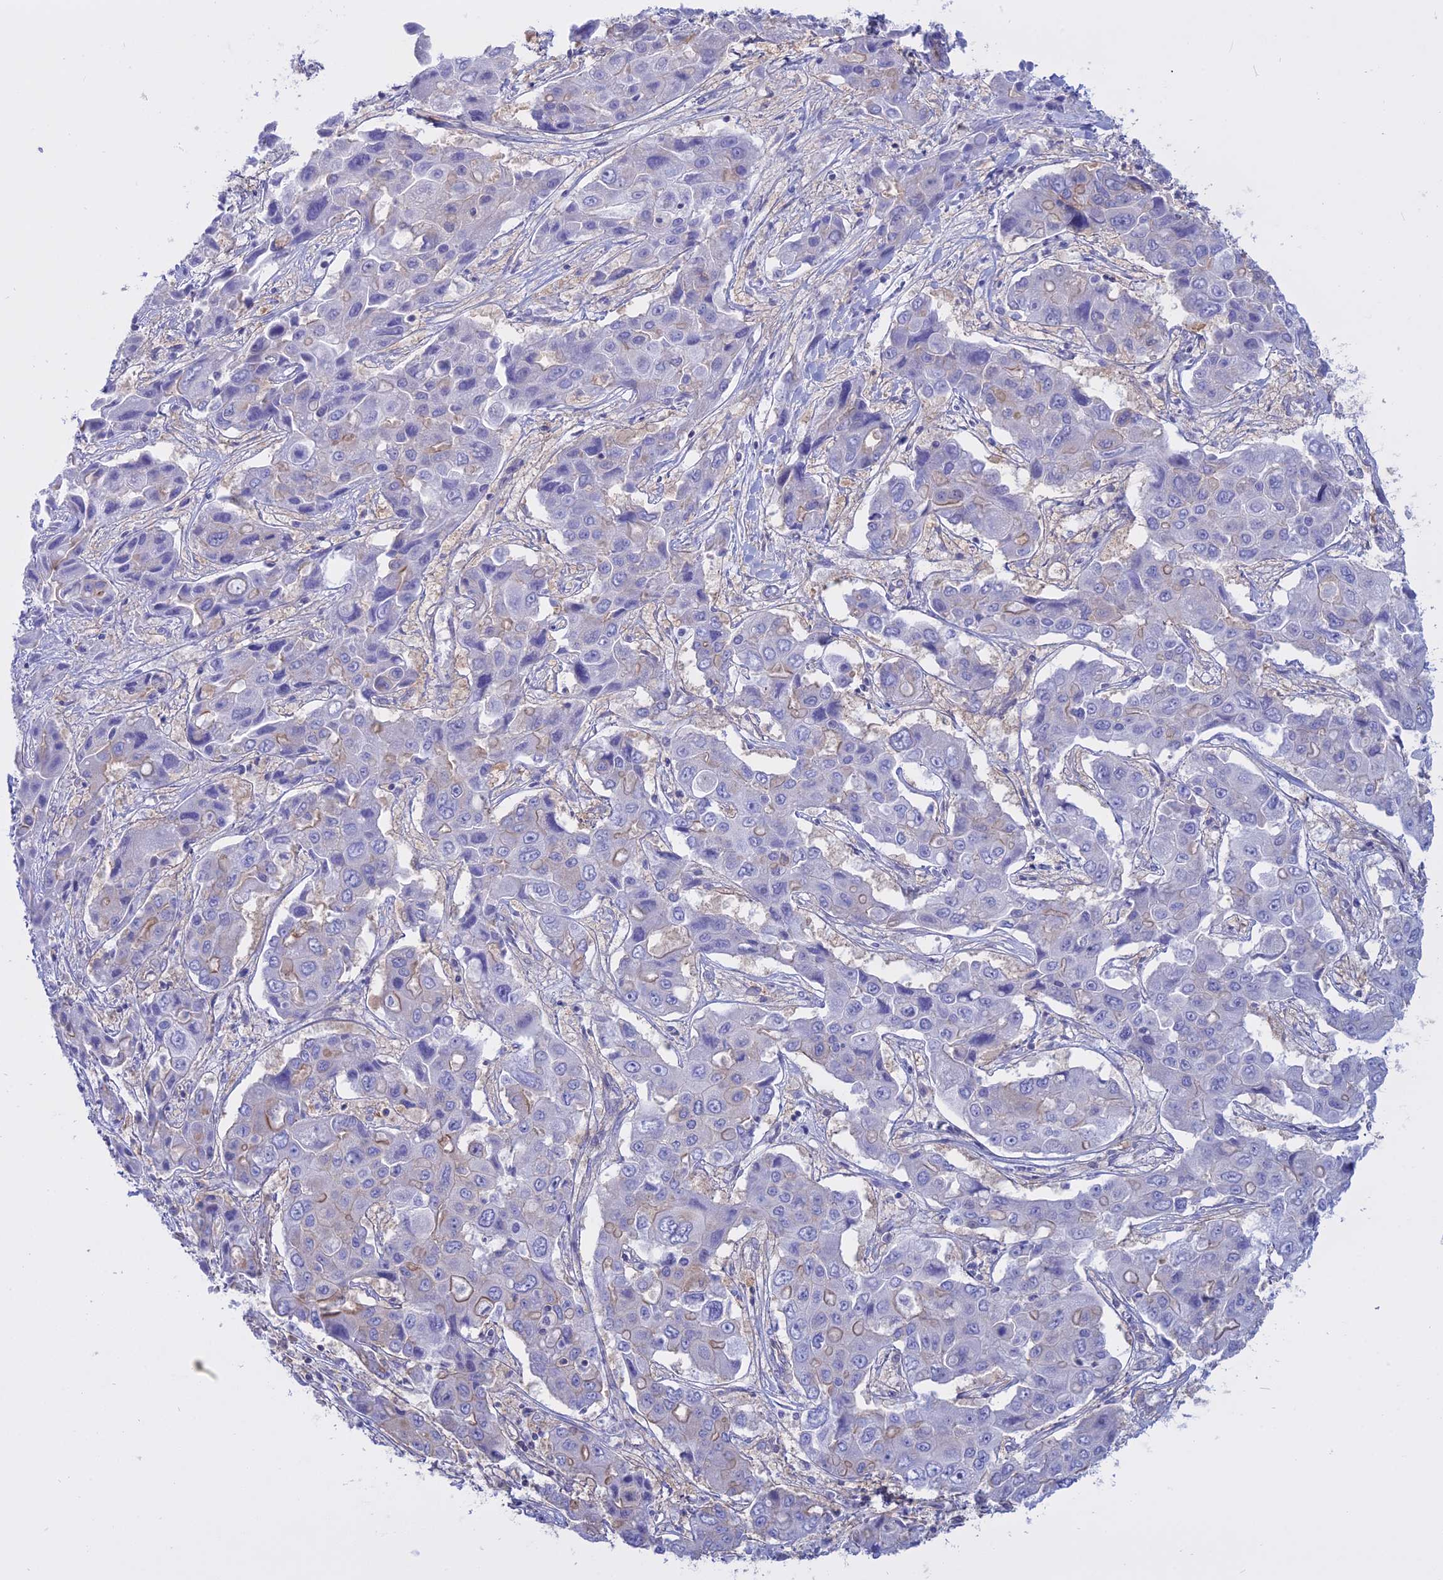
{"staining": {"intensity": "moderate", "quantity": "<25%", "location": "cytoplasmic/membranous"}, "tissue": "liver cancer", "cell_type": "Tumor cells", "image_type": "cancer", "snomed": [{"axis": "morphology", "description": "Cholangiocarcinoma"}, {"axis": "topography", "description": "Liver"}], "caption": "Immunohistochemical staining of human liver cancer (cholangiocarcinoma) reveals low levels of moderate cytoplasmic/membranous positivity in approximately <25% of tumor cells.", "gene": "AHCYL1", "patient": {"sex": "male", "age": 67}}